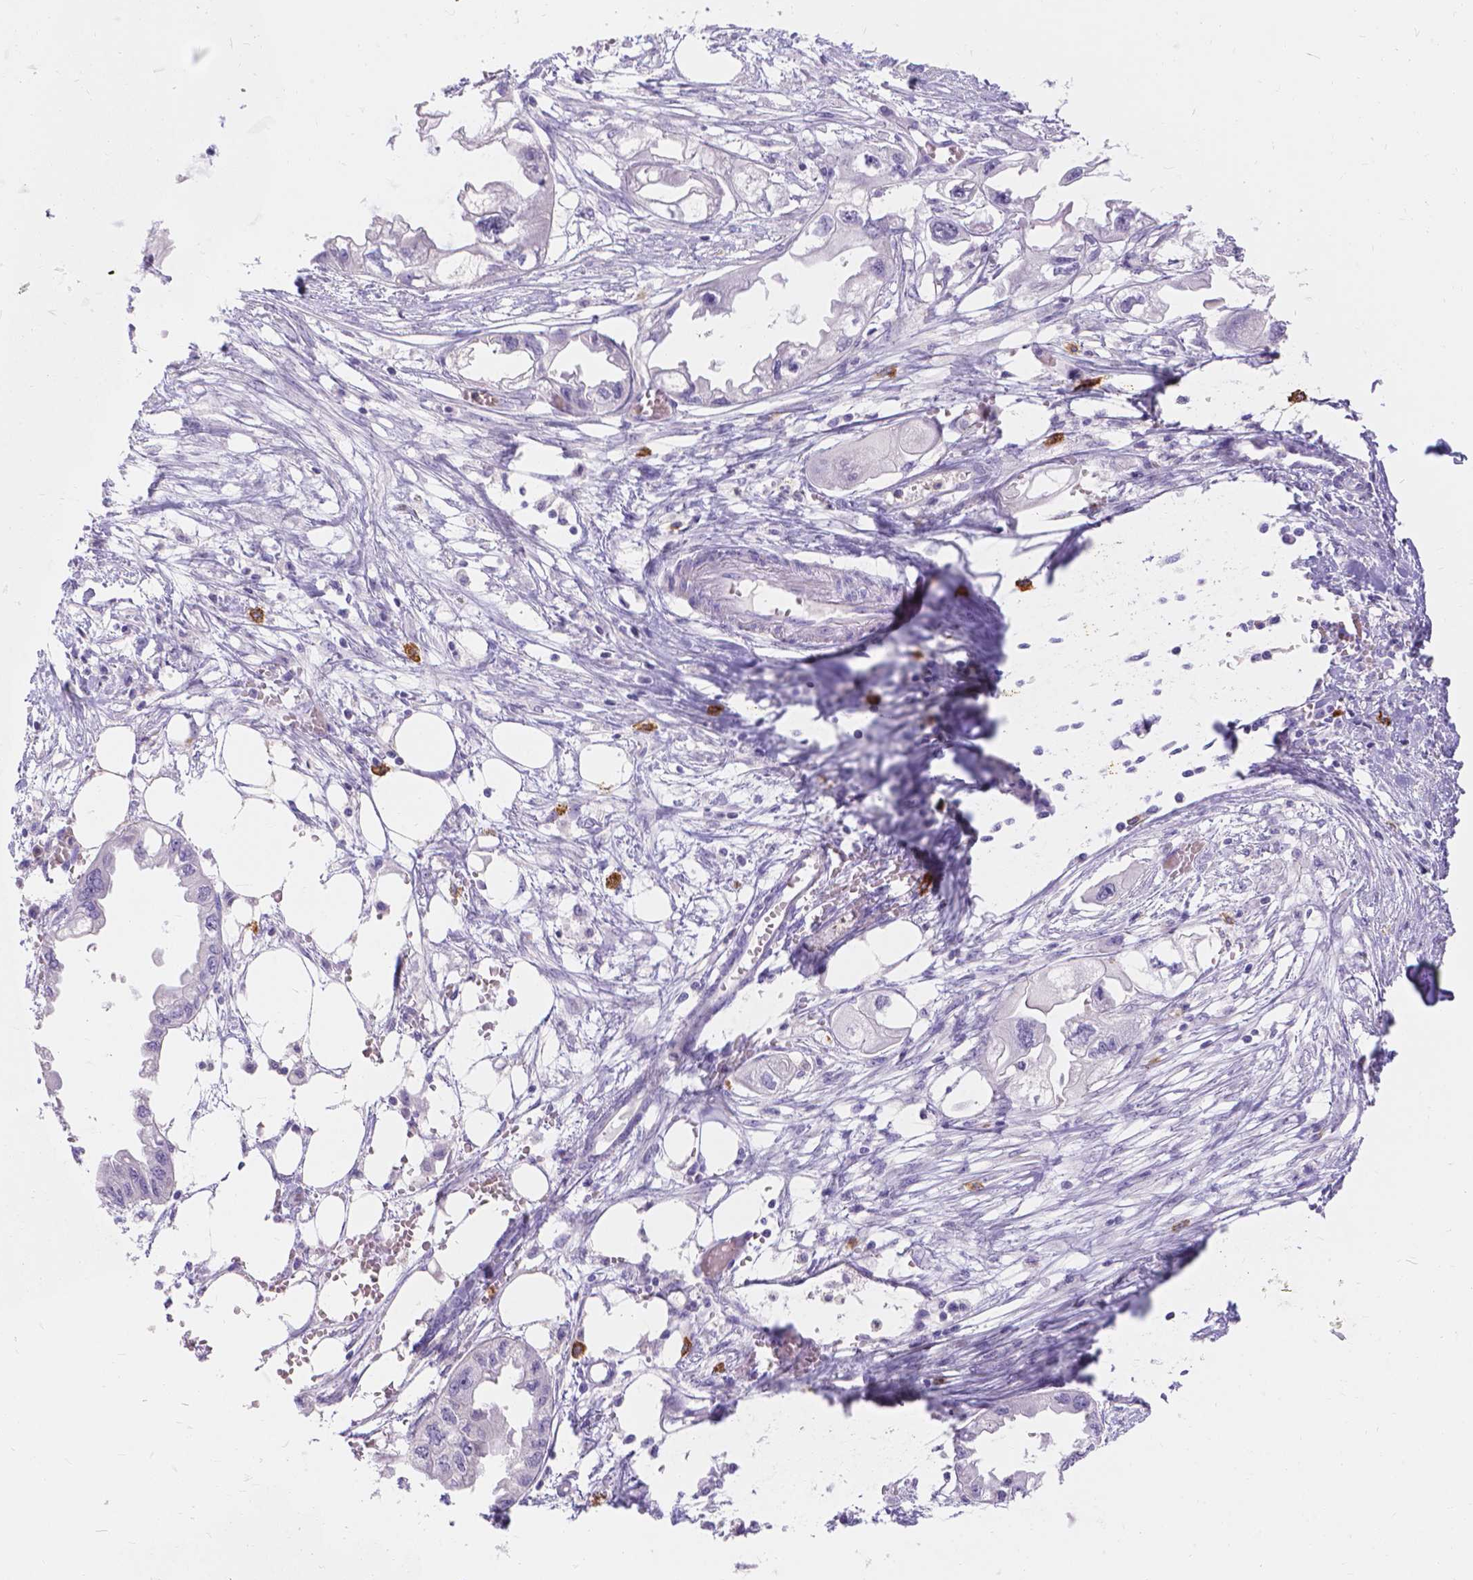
{"staining": {"intensity": "negative", "quantity": "none", "location": "none"}, "tissue": "endometrial cancer", "cell_type": "Tumor cells", "image_type": "cancer", "snomed": [{"axis": "morphology", "description": "Adenocarcinoma, NOS"}, {"axis": "morphology", "description": "Adenocarcinoma, metastatic, NOS"}, {"axis": "topography", "description": "Adipose tissue"}, {"axis": "topography", "description": "Endometrium"}], "caption": "Tumor cells are negative for brown protein staining in endometrial cancer (metastatic adenocarcinoma).", "gene": "GNRHR", "patient": {"sex": "female", "age": 67}}